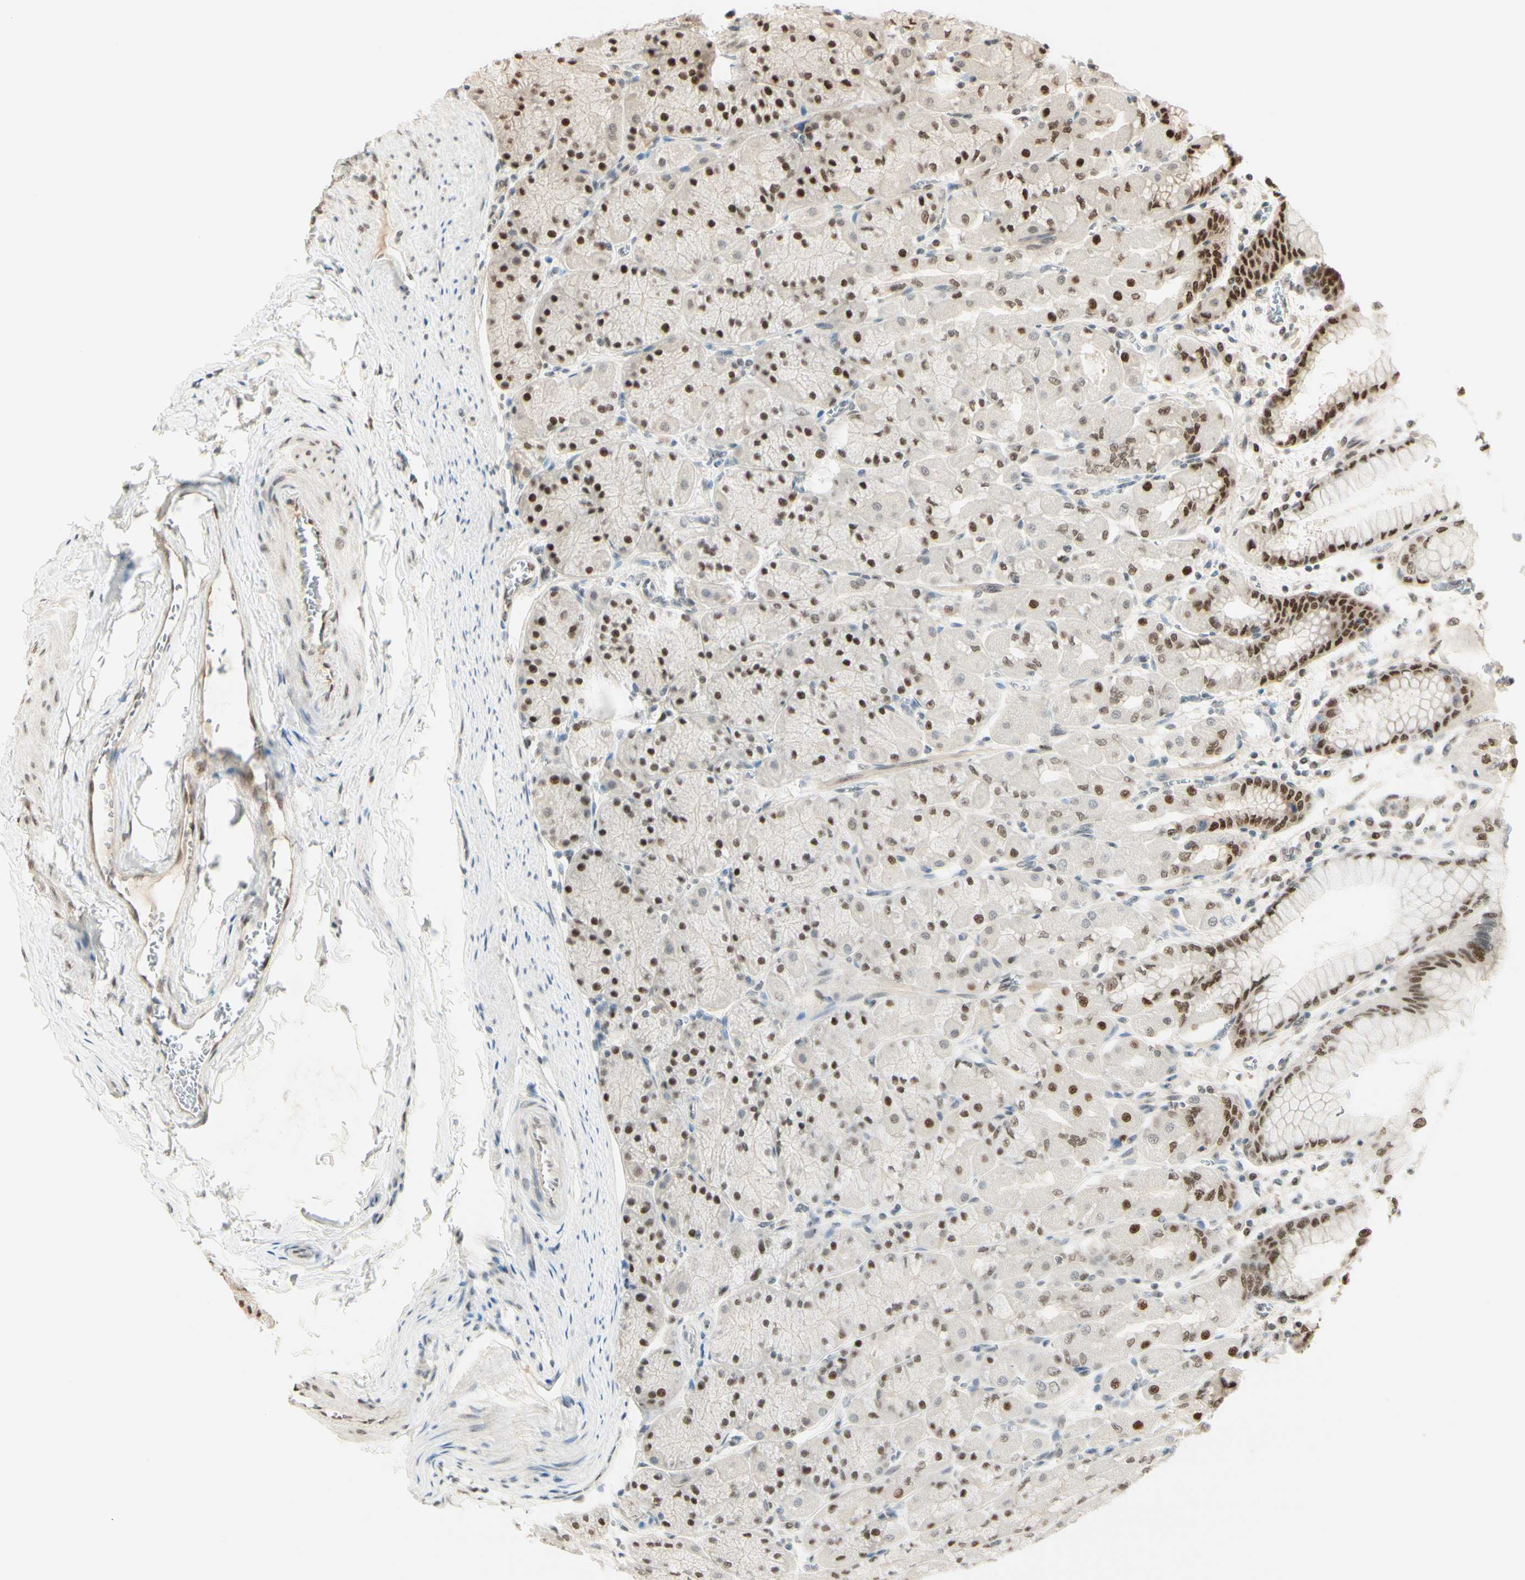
{"staining": {"intensity": "strong", "quantity": "25%-75%", "location": "nuclear"}, "tissue": "stomach", "cell_type": "Glandular cells", "image_type": "normal", "snomed": [{"axis": "morphology", "description": "Normal tissue, NOS"}, {"axis": "topography", "description": "Stomach, upper"}], "caption": "IHC of benign stomach demonstrates high levels of strong nuclear expression in approximately 25%-75% of glandular cells.", "gene": "HSF1", "patient": {"sex": "female", "age": 56}}